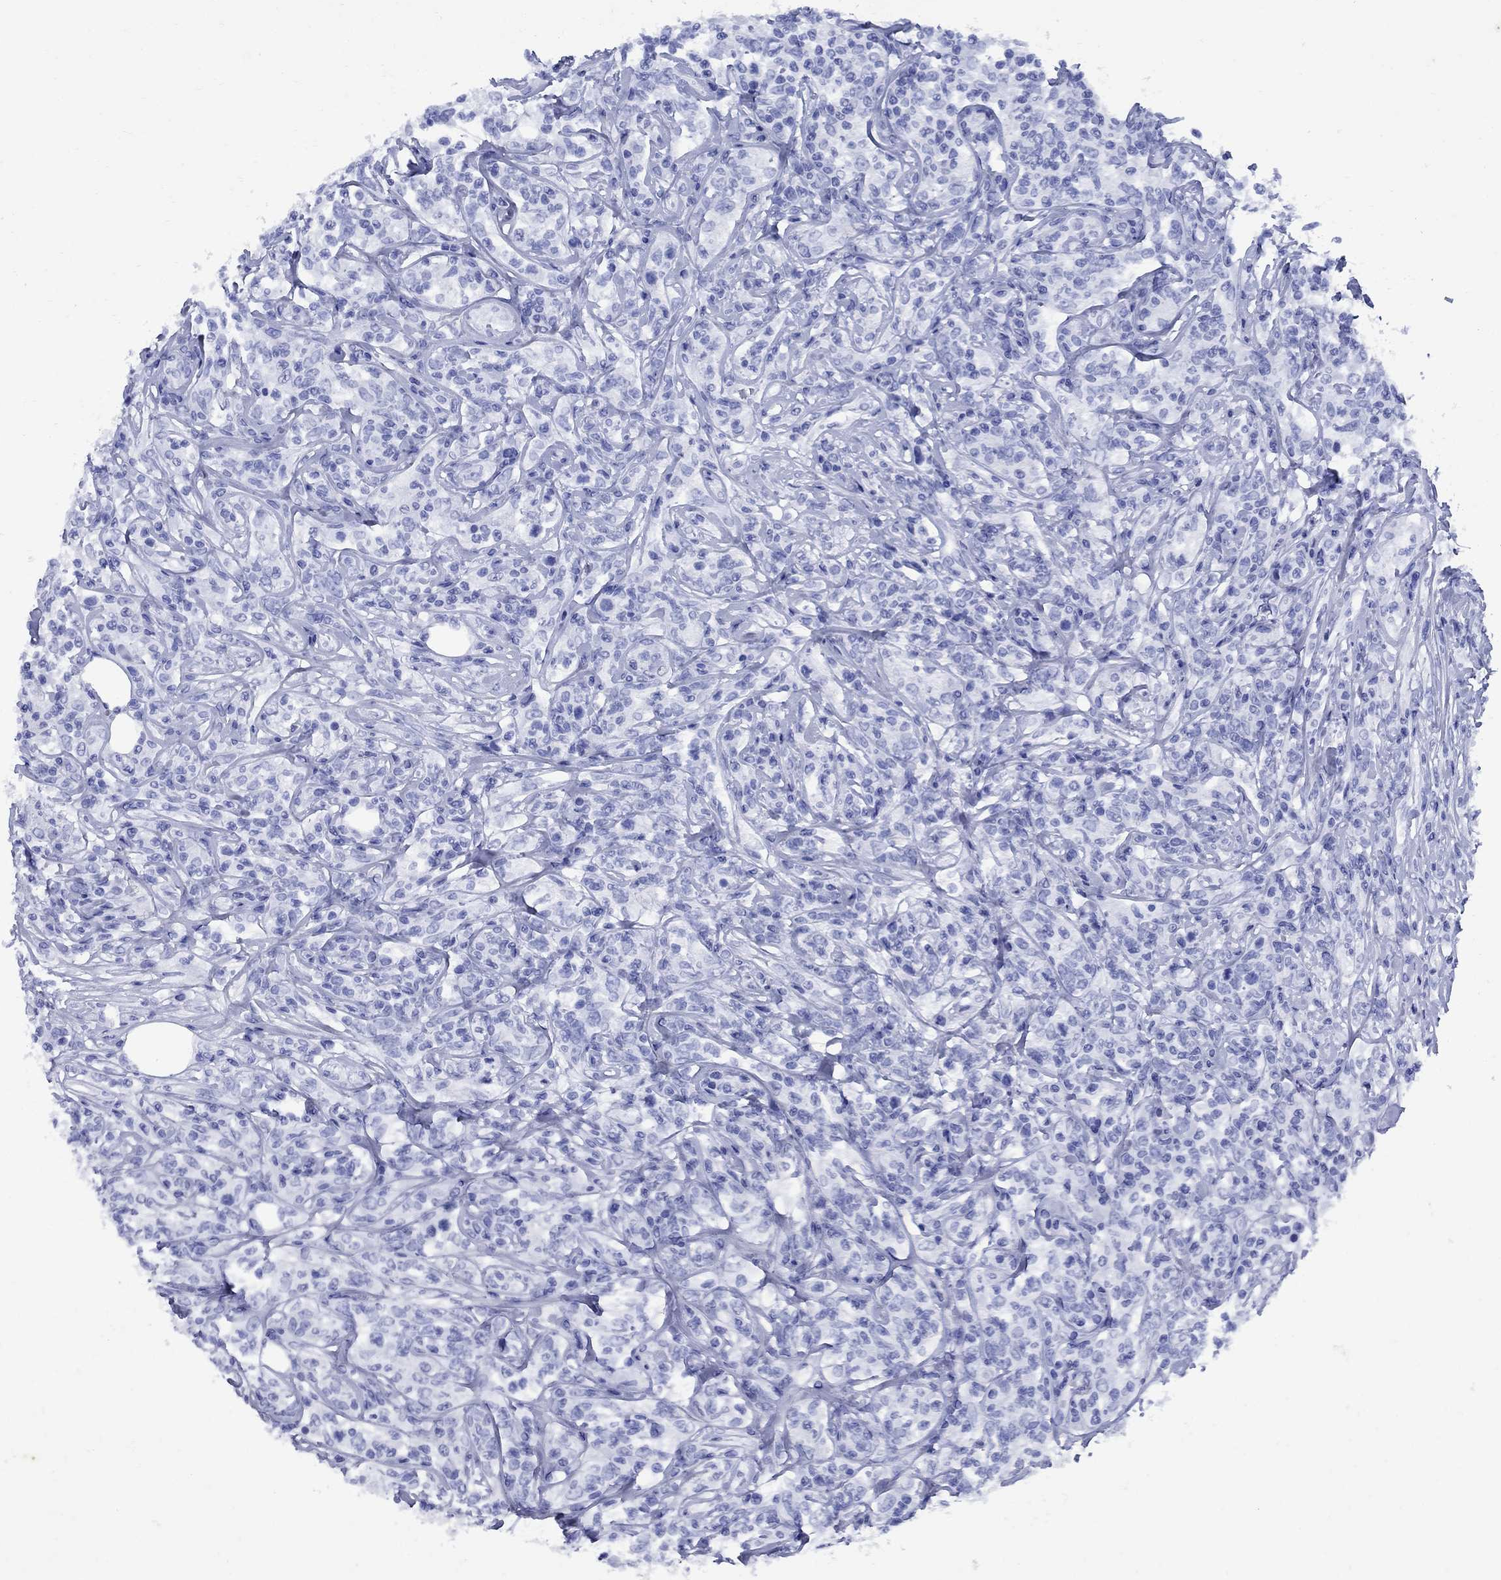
{"staining": {"intensity": "negative", "quantity": "none", "location": "none"}, "tissue": "lymphoma", "cell_type": "Tumor cells", "image_type": "cancer", "snomed": [{"axis": "morphology", "description": "Malignant lymphoma, non-Hodgkin's type, High grade"}, {"axis": "topography", "description": "Lymph node"}], "caption": "High power microscopy histopathology image of an immunohistochemistry (IHC) histopathology image of malignant lymphoma, non-Hodgkin's type (high-grade), revealing no significant staining in tumor cells. (Stains: DAB (3,3'-diaminobenzidine) IHC with hematoxylin counter stain, Microscopy: brightfield microscopy at high magnification).", "gene": "CD1A", "patient": {"sex": "female", "age": 84}}